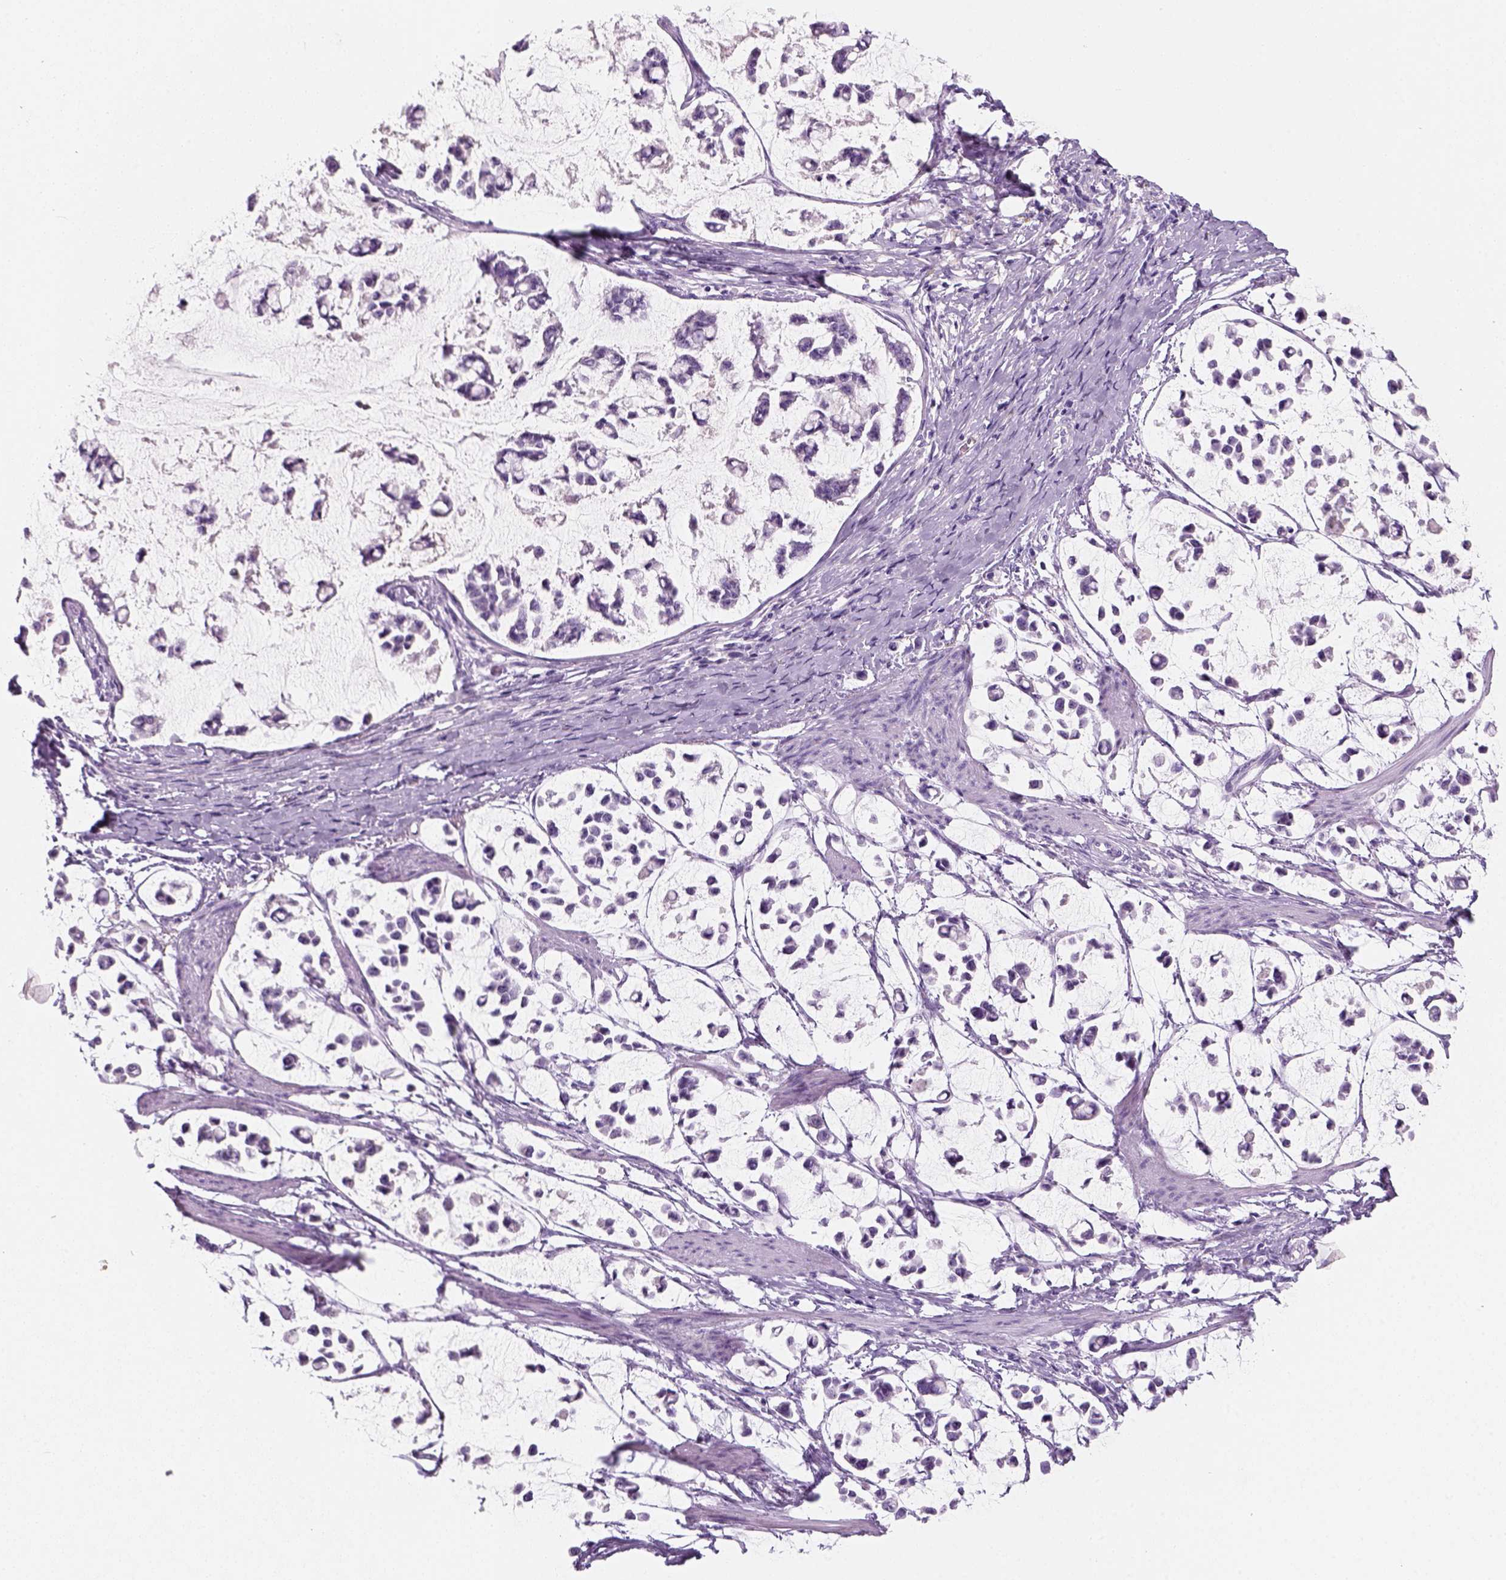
{"staining": {"intensity": "negative", "quantity": "none", "location": "none"}, "tissue": "stomach cancer", "cell_type": "Tumor cells", "image_type": "cancer", "snomed": [{"axis": "morphology", "description": "Adenocarcinoma, NOS"}, {"axis": "topography", "description": "Stomach"}], "caption": "Human stomach adenocarcinoma stained for a protein using immunohistochemistry displays no positivity in tumor cells.", "gene": "KRTAP11-1", "patient": {"sex": "male", "age": 82}}